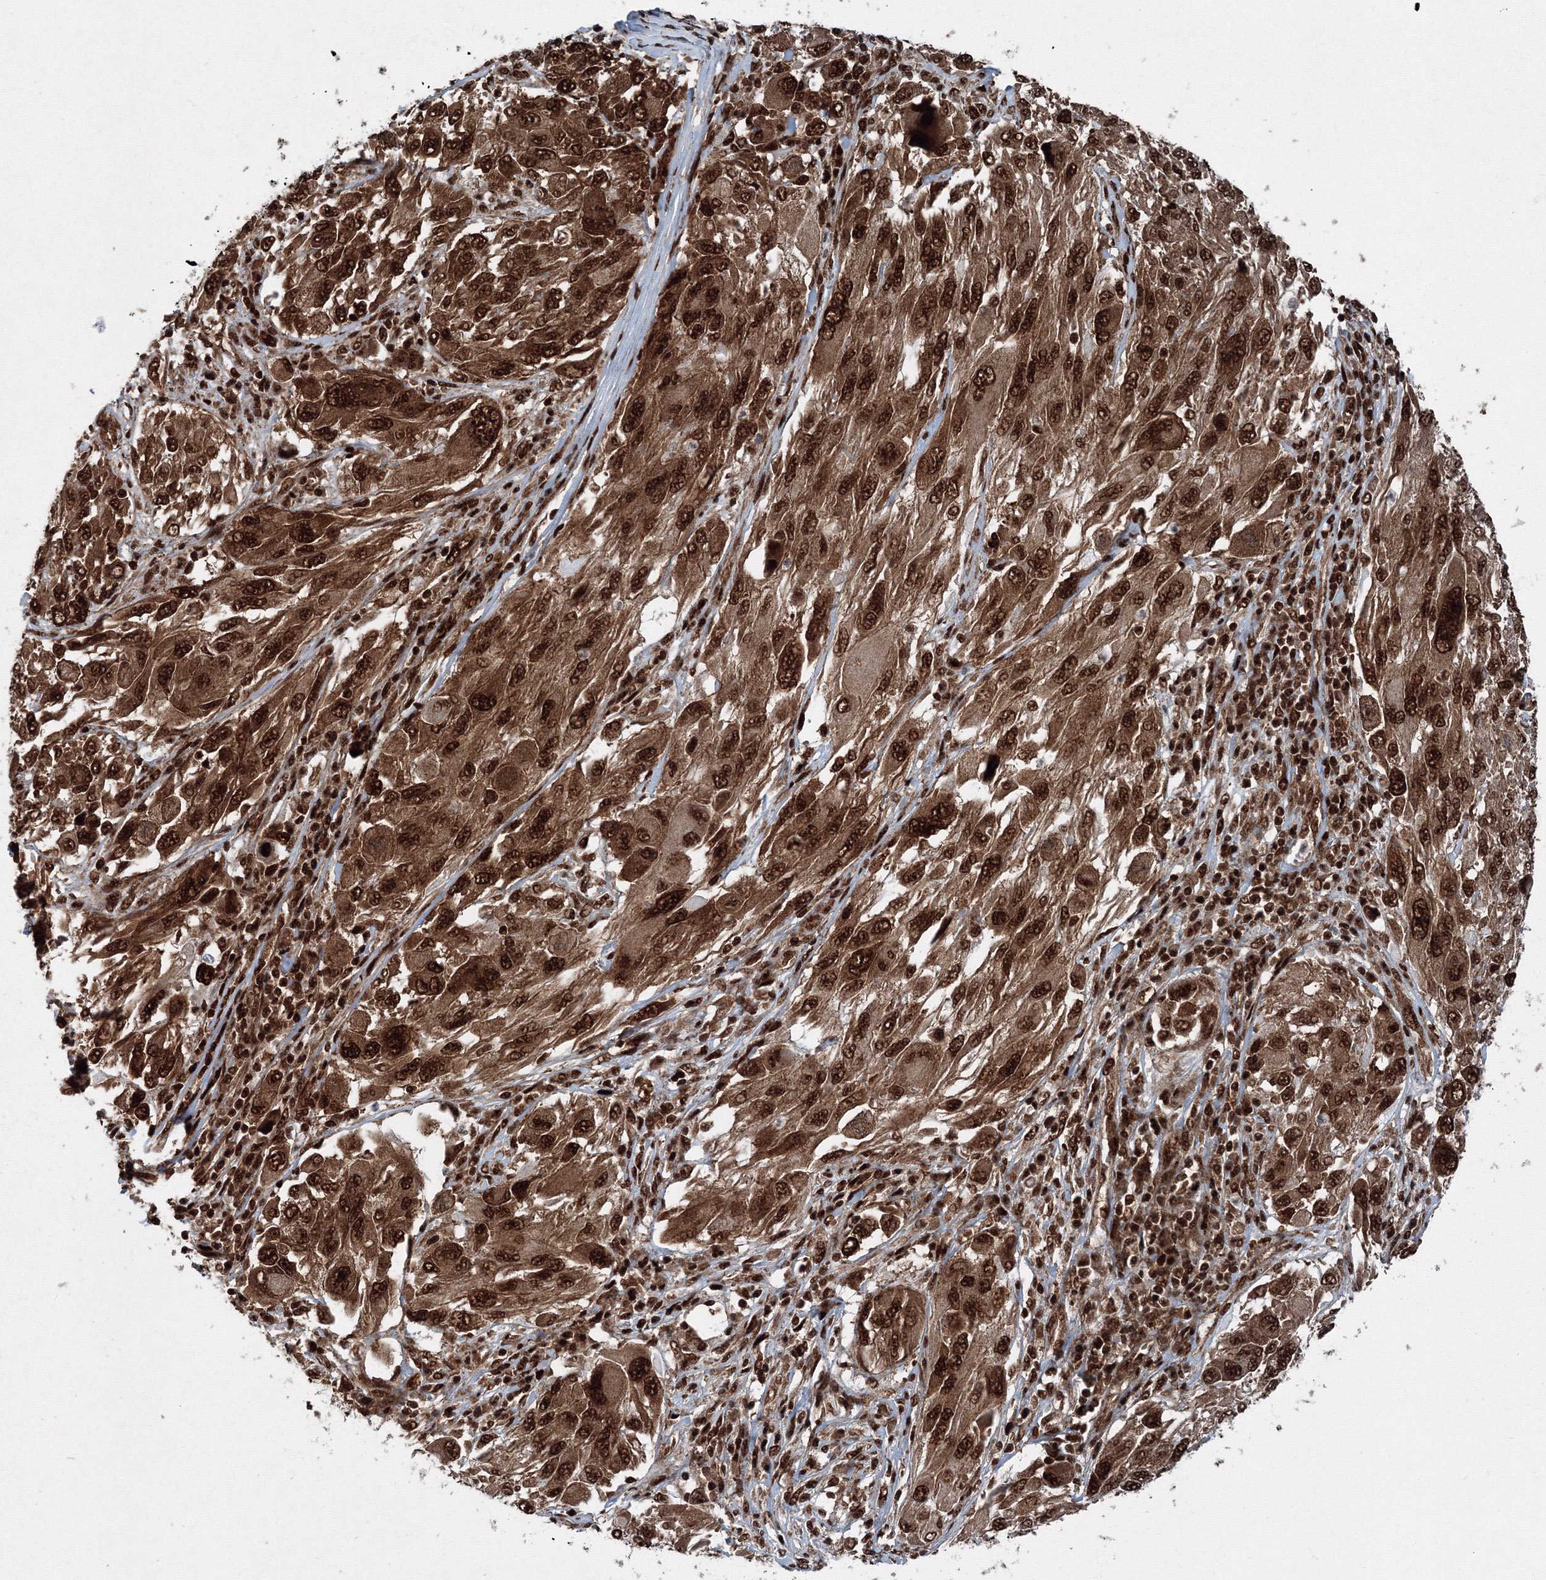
{"staining": {"intensity": "strong", "quantity": ">75%", "location": "cytoplasmic/membranous,nuclear"}, "tissue": "melanoma", "cell_type": "Tumor cells", "image_type": "cancer", "snomed": [{"axis": "morphology", "description": "Malignant melanoma, NOS"}, {"axis": "topography", "description": "Skin"}], "caption": "A high amount of strong cytoplasmic/membranous and nuclear positivity is seen in about >75% of tumor cells in malignant melanoma tissue.", "gene": "SNRPC", "patient": {"sex": "female", "age": 91}}